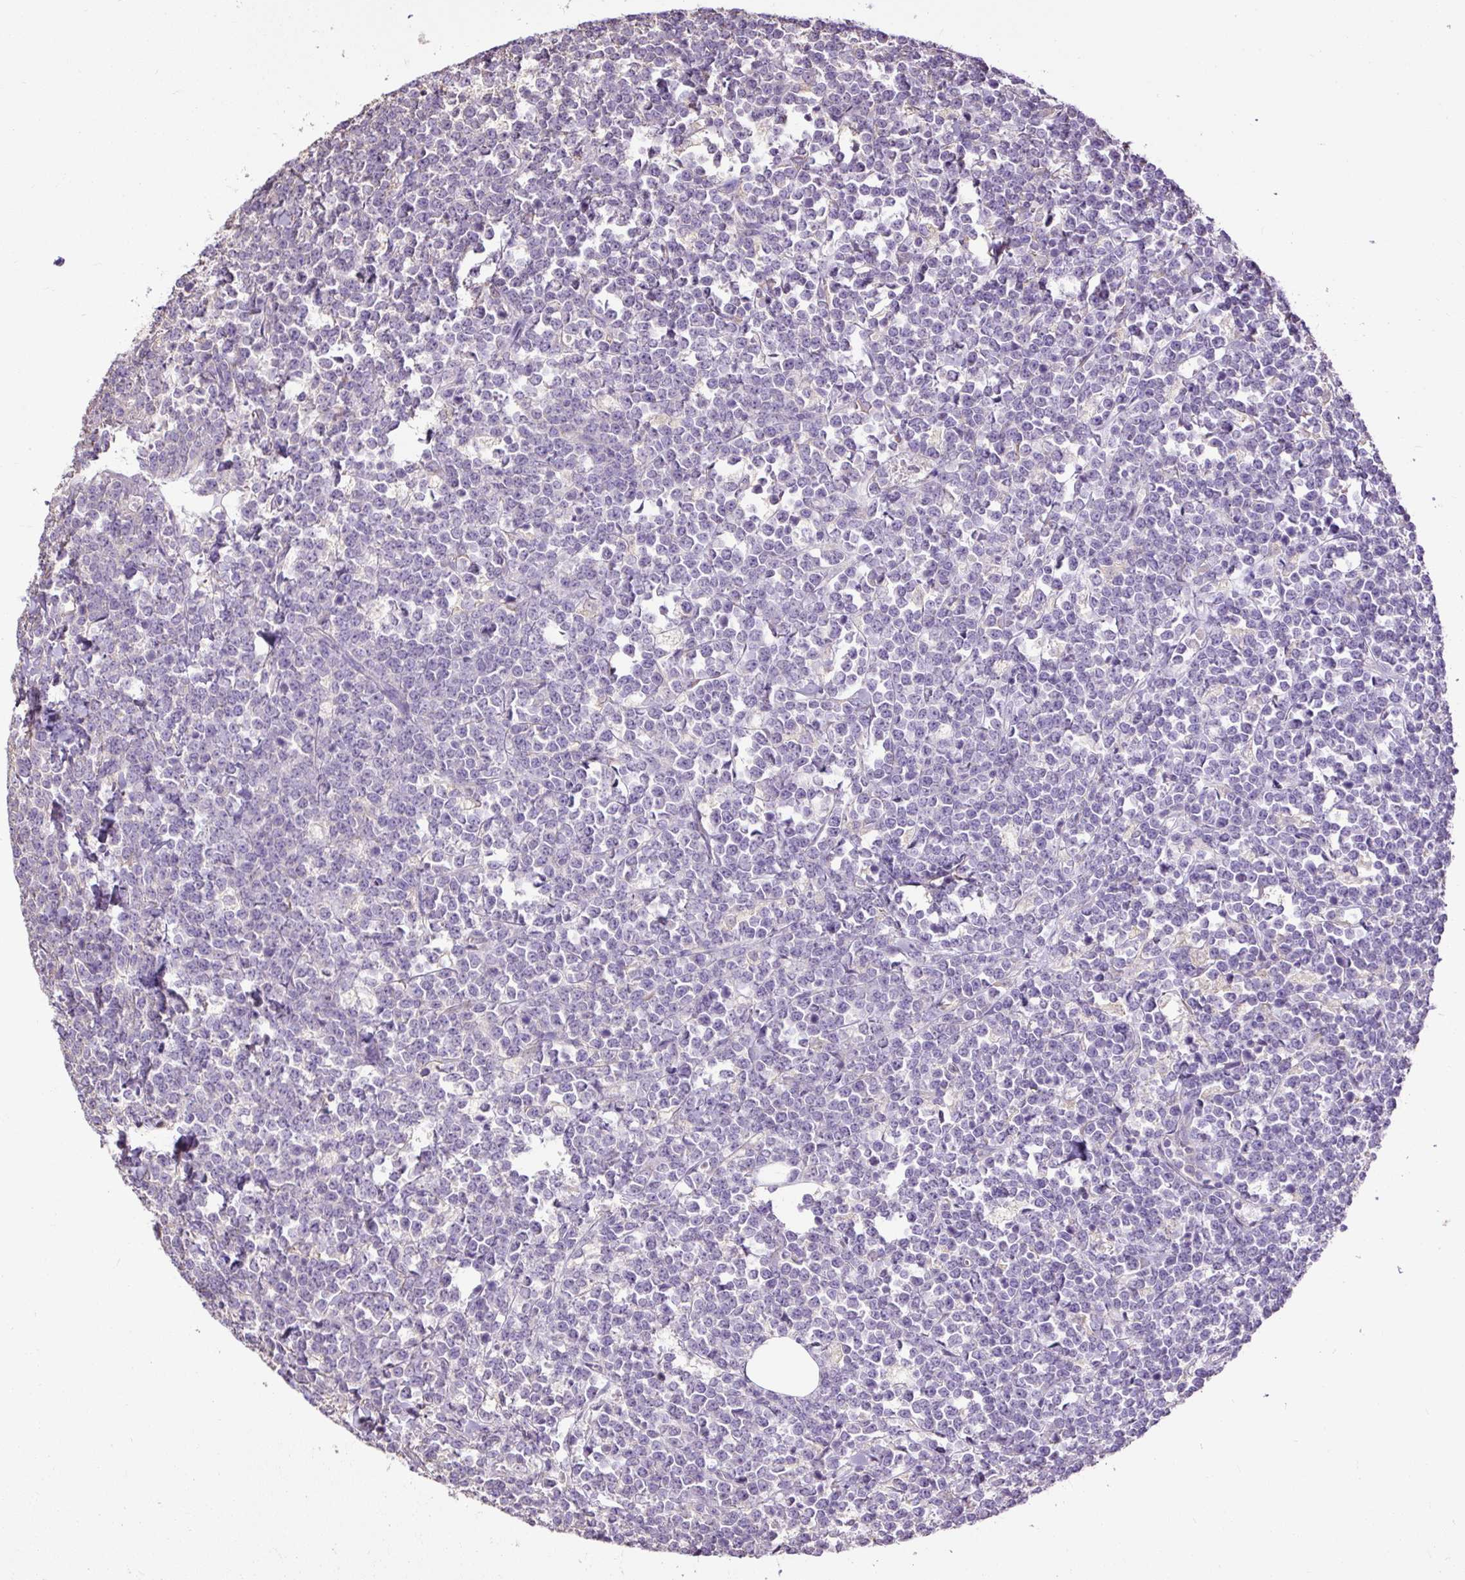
{"staining": {"intensity": "negative", "quantity": "none", "location": "none"}, "tissue": "lymphoma", "cell_type": "Tumor cells", "image_type": "cancer", "snomed": [{"axis": "morphology", "description": "Malignant lymphoma, non-Hodgkin's type, High grade"}, {"axis": "topography", "description": "Small intestine"}, {"axis": "topography", "description": "Colon"}], "caption": "The immunohistochemistry image has no significant expression in tumor cells of high-grade malignant lymphoma, non-Hodgkin's type tissue.", "gene": "PDIA2", "patient": {"sex": "male", "age": 8}}